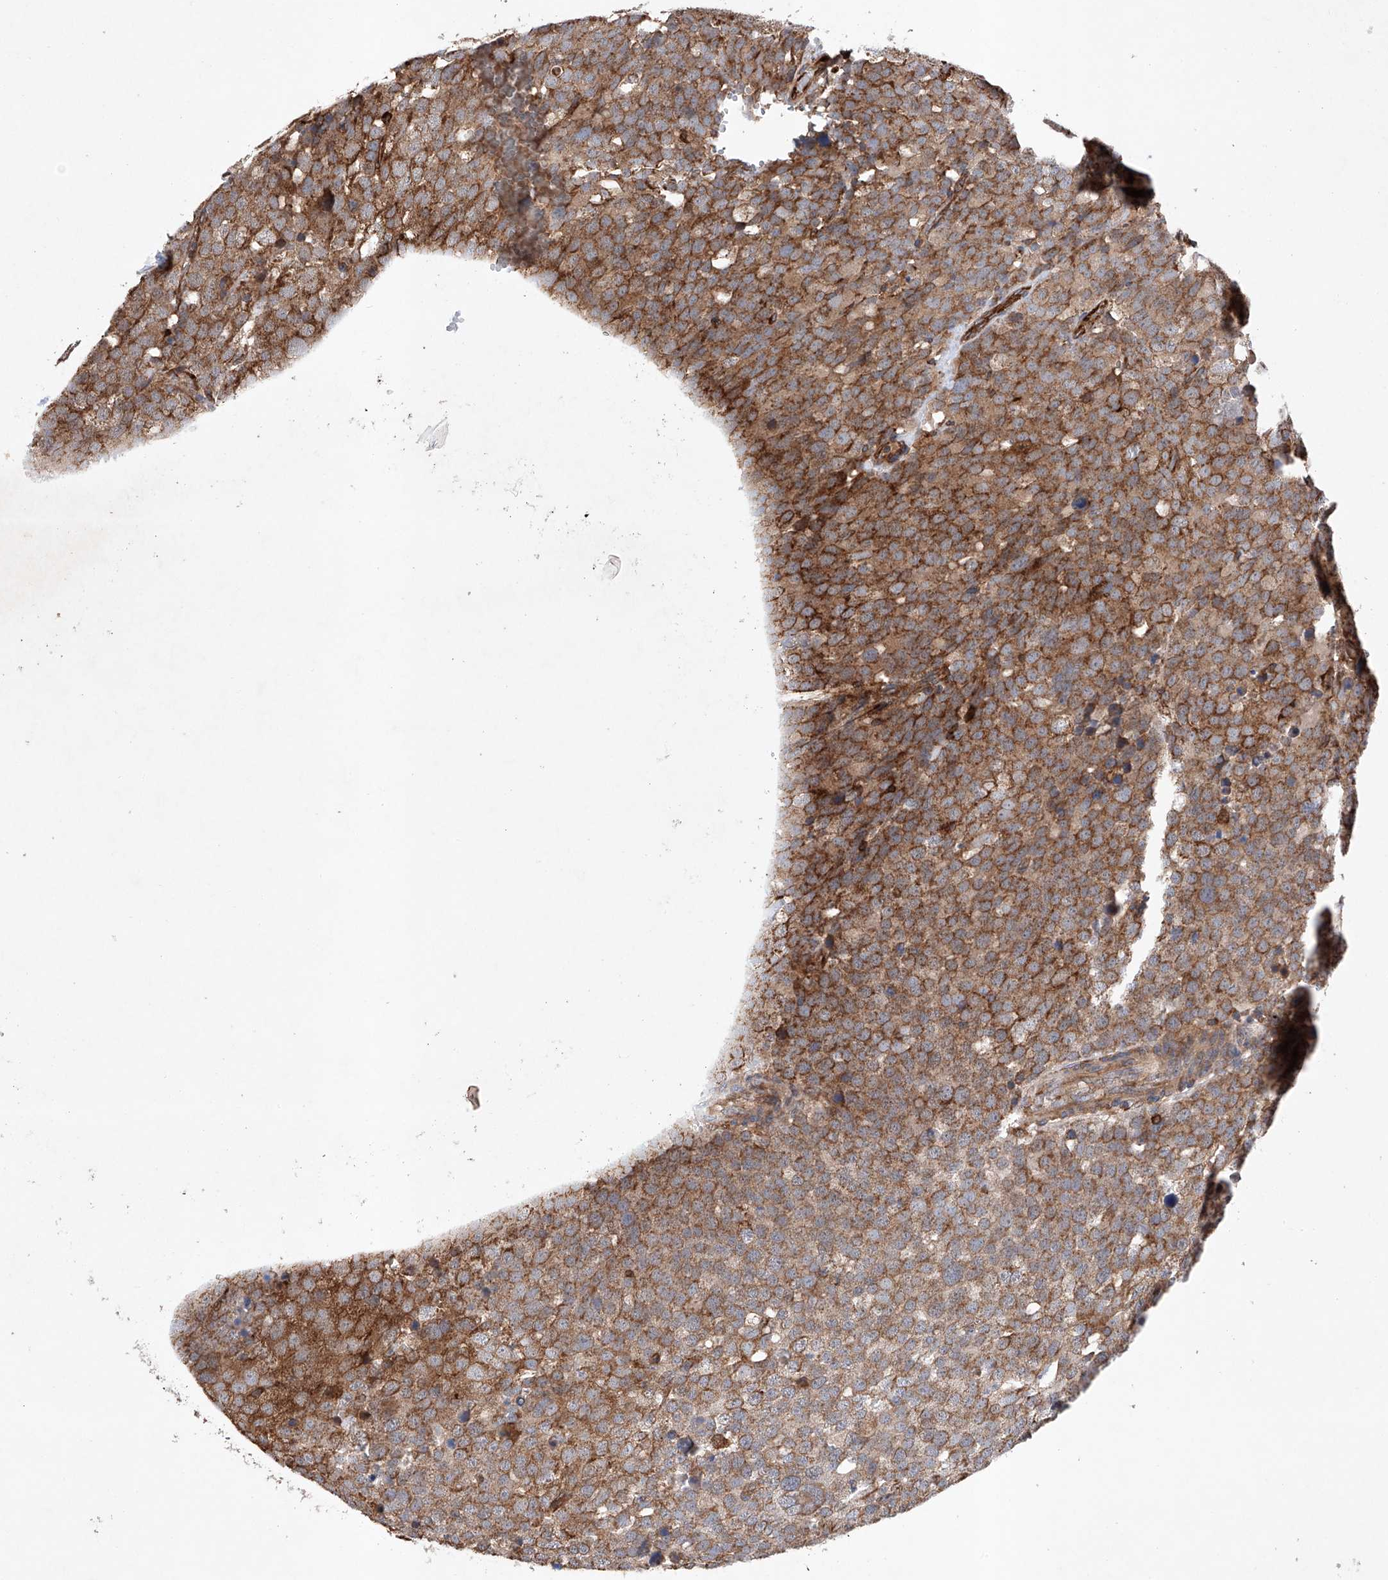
{"staining": {"intensity": "moderate", "quantity": ">75%", "location": "cytoplasmic/membranous"}, "tissue": "testis cancer", "cell_type": "Tumor cells", "image_type": "cancer", "snomed": [{"axis": "morphology", "description": "Seminoma, NOS"}, {"axis": "topography", "description": "Testis"}], "caption": "Tumor cells show moderate cytoplasmic/membranous staining in approximately >75% of cells in testis cancer. The staining is performed using DAB brown chromogen to label protein expression. The nuclei are counter-stained blue using hematoxylin.", "gene": "TIMM23", "patient": {"sex": "male", "age": 71}}